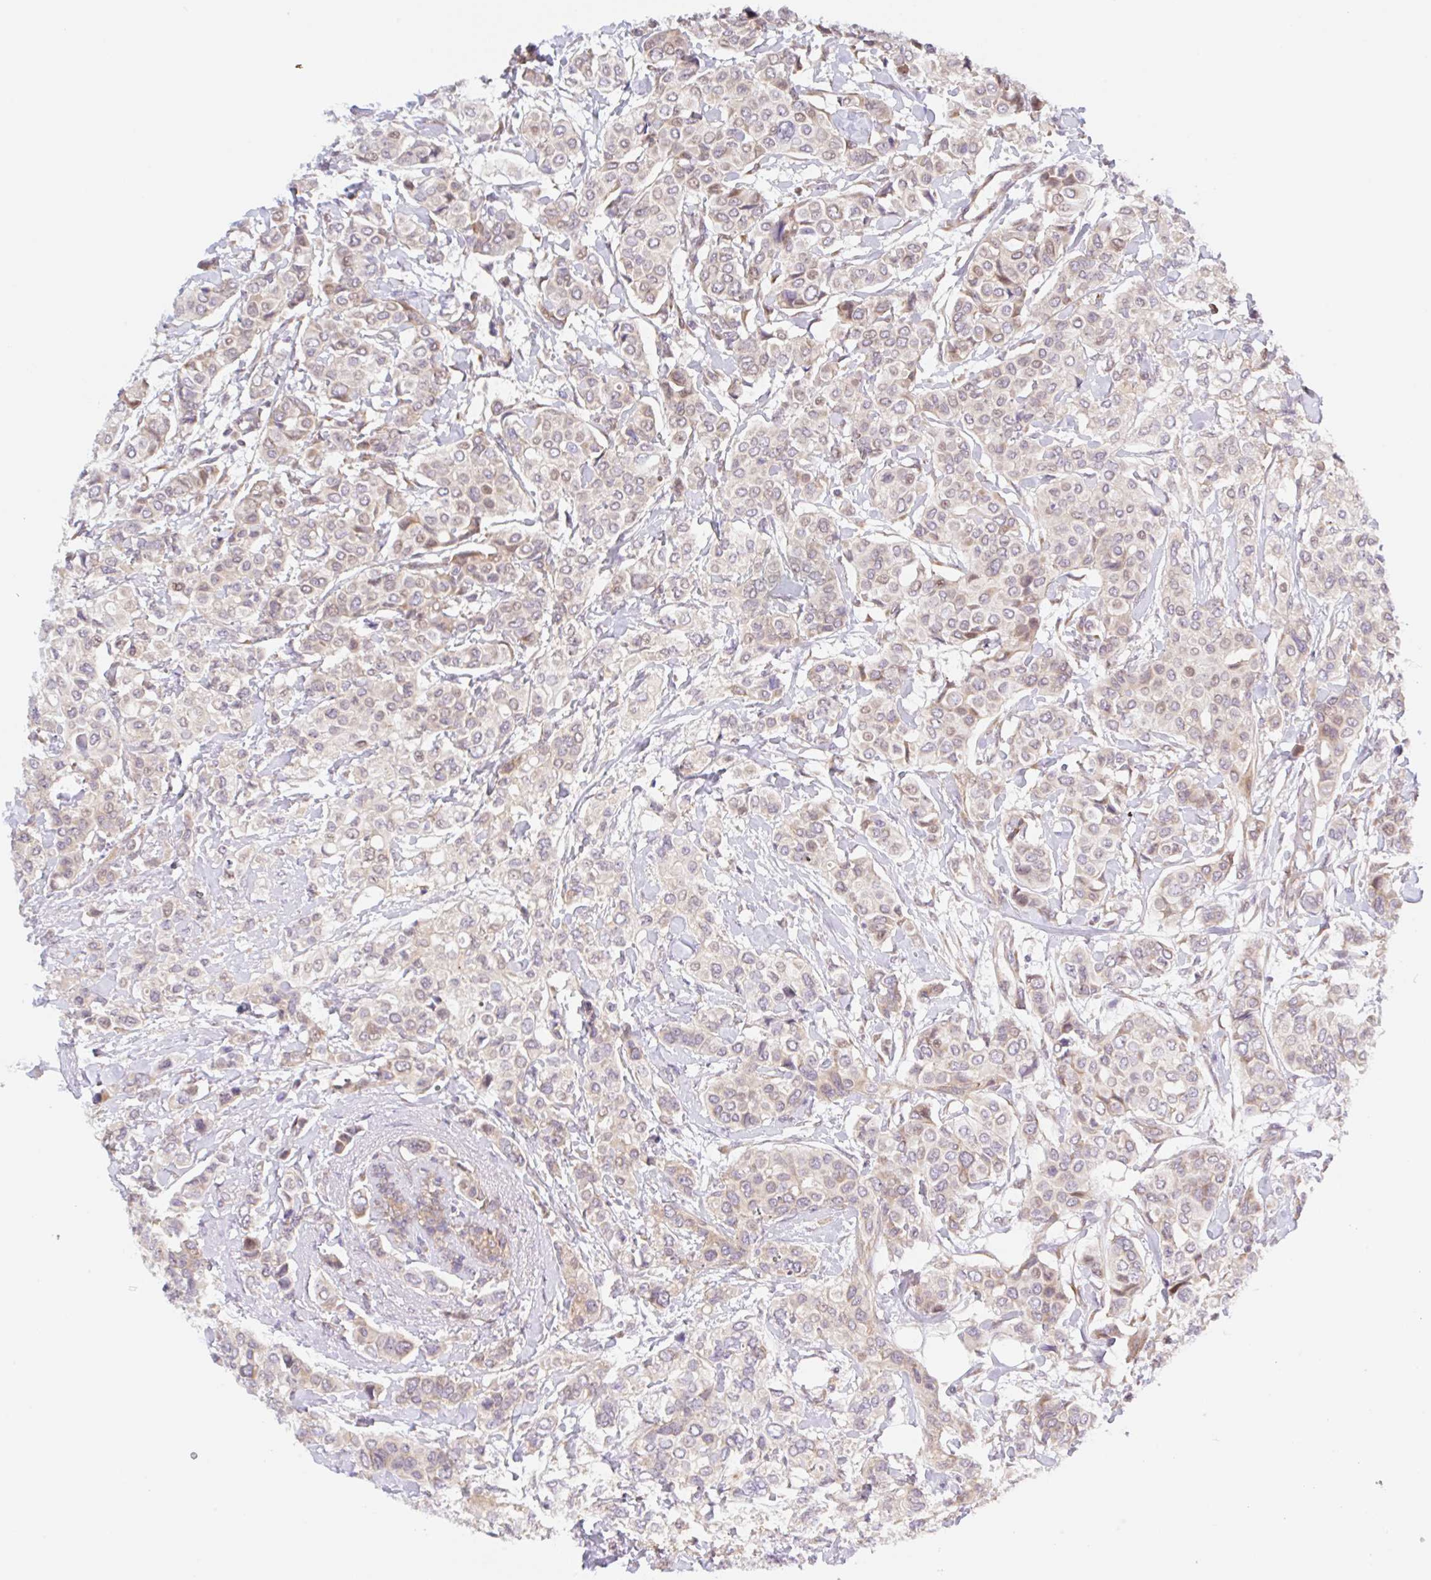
{"staining": {"intensity": "weak", "quantity": "<25%", "location": "cytoplasmic/membranous"}, "tissue": "breast cancer", "cell_type": "Tumor cells", "image_type": "cancer", "snomed": [{"axis": "morphology", "description": "Lobular carcinoma"}, {"axis": "topography", "description": "Breast"}], "caption": "DAB (3,3'-diaminobenzidine) immunohistochemical staining of lobular carcinoma (breast) exhibits no significant staining in tumor cells.", "gene": "TBPL2", "patient": {"sex": "female", "age": 51}}